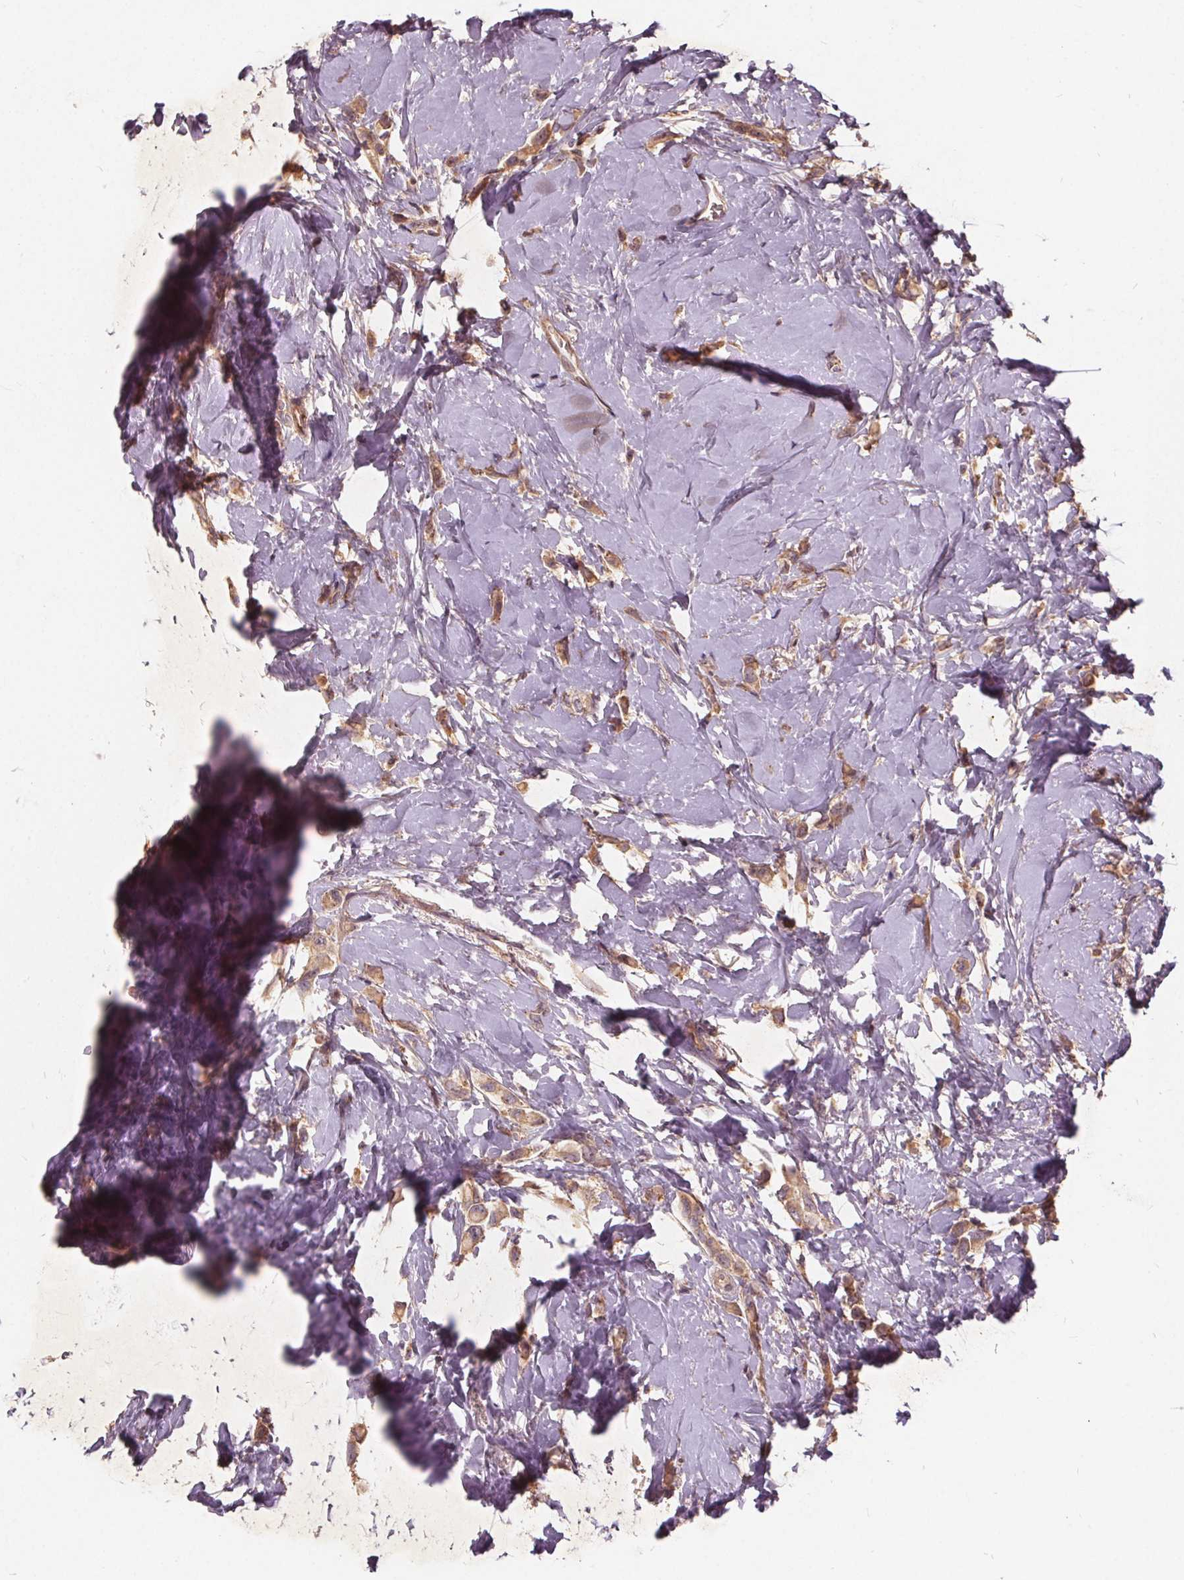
{"staining": {"intensity": "weak", "quantity": ">75%", "location": "cytoplasmic/membranous"}, "tissue": "breast cancer", "cell_type": "Tumor cells", "image_type": "cancer", "snomed": [{"axis": "morphology", "description": "Lobular carcinoma"}, {"axis": "topography", "description": "Breast"}], "caption": "There is low levels of weak cytoplasmic/membranous expression in tumor cells of breast lobular carcinoma, as demonstrated by immunohistochemical staining (brown color).", "gene": "CSNK1G2", "patient": {"sex": "female", "age": 66}}